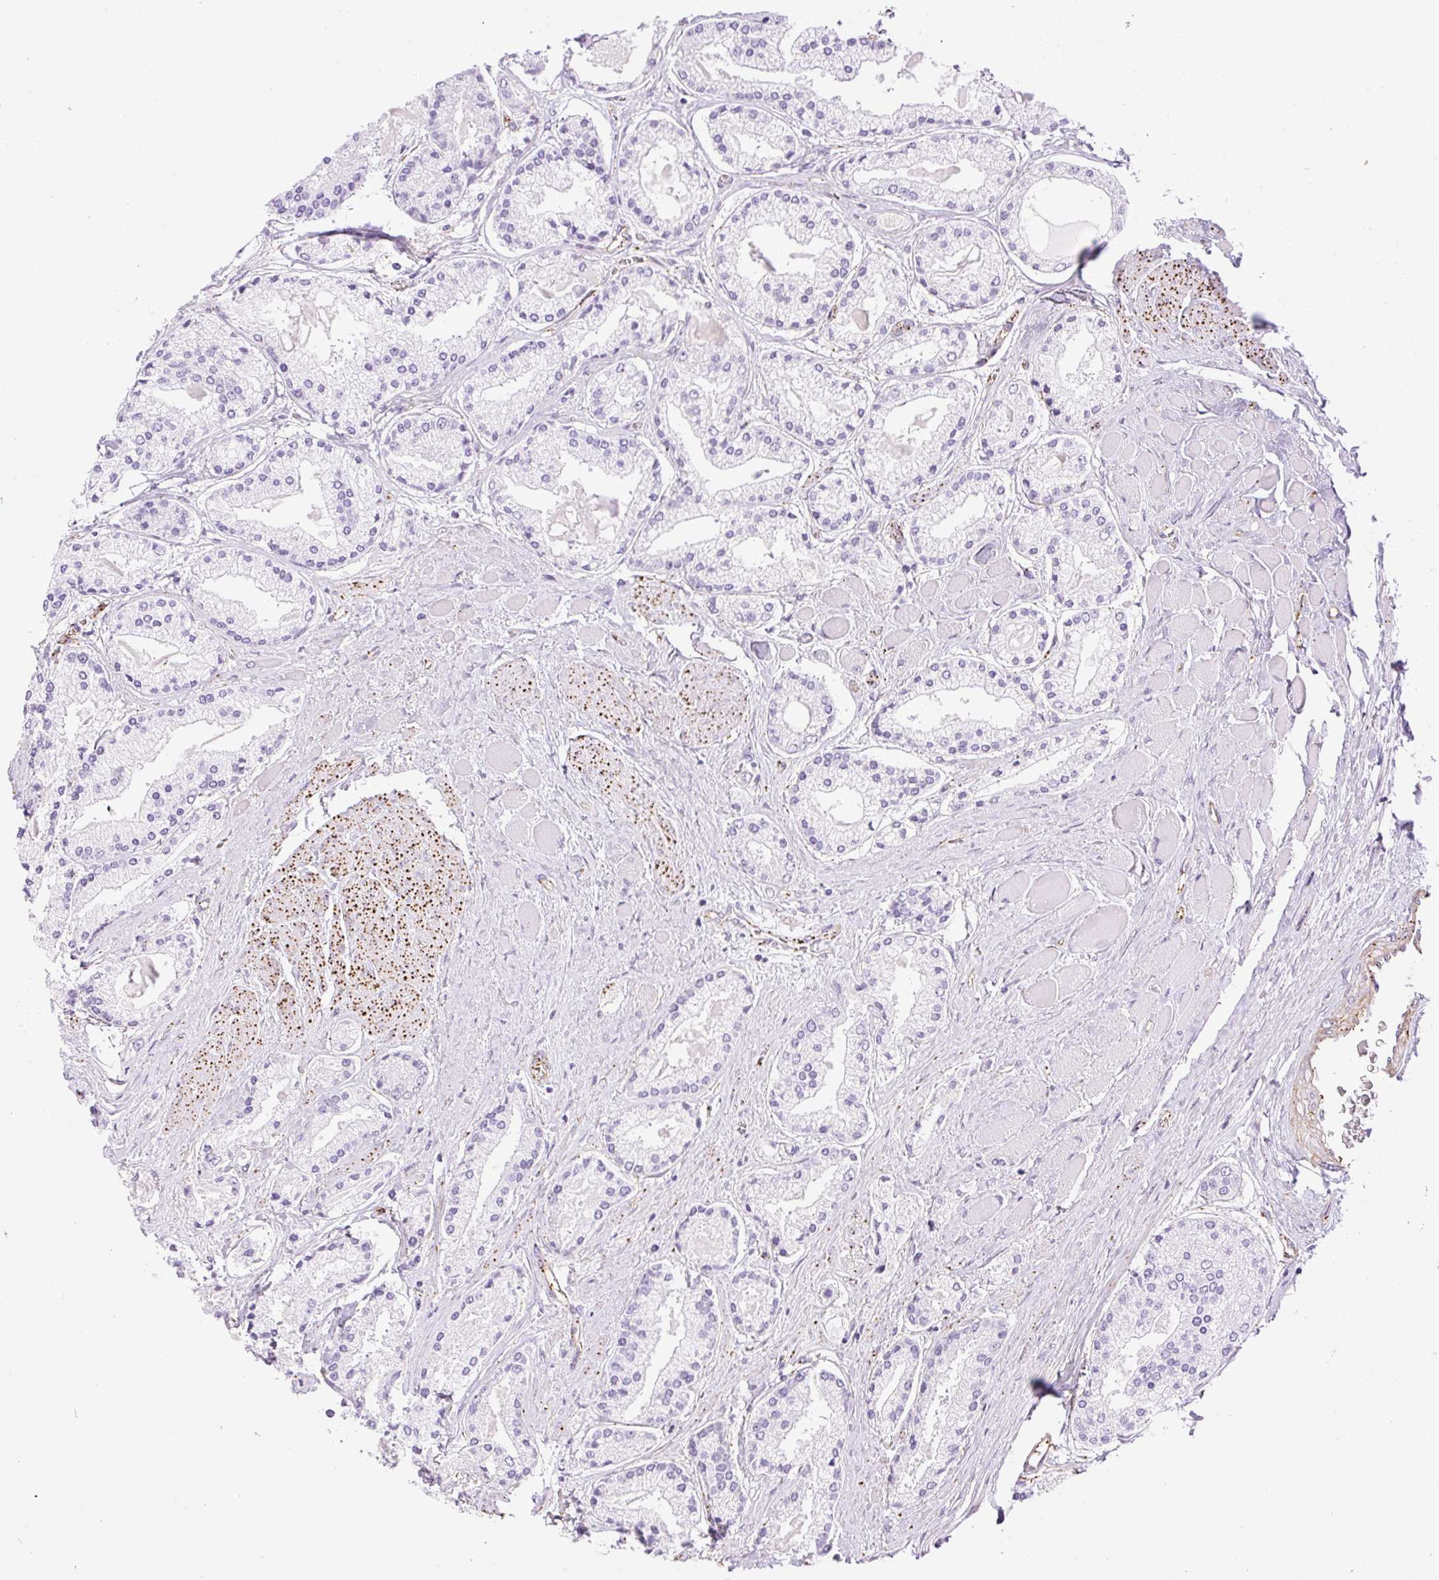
{"staining": {"intensity": "negative", "quantity": "none", "location": "none"}, "tissue": "prostate cancer", "cell_type": "Tumor cells", "image_type": "cancer", "snomed": [{"axis": "morphology", "description": "Adenocarcinoma, High grade"}, {"axis": "topography", "description": "Prostate"}], "caption": "The micrograph exhibits no staining of tumor cells in high-grade adenocarcinoma (prostate). Nuclei are stained in blue.", "gene": "EHD3", "patient": {"sex": "male", "age": 67}}